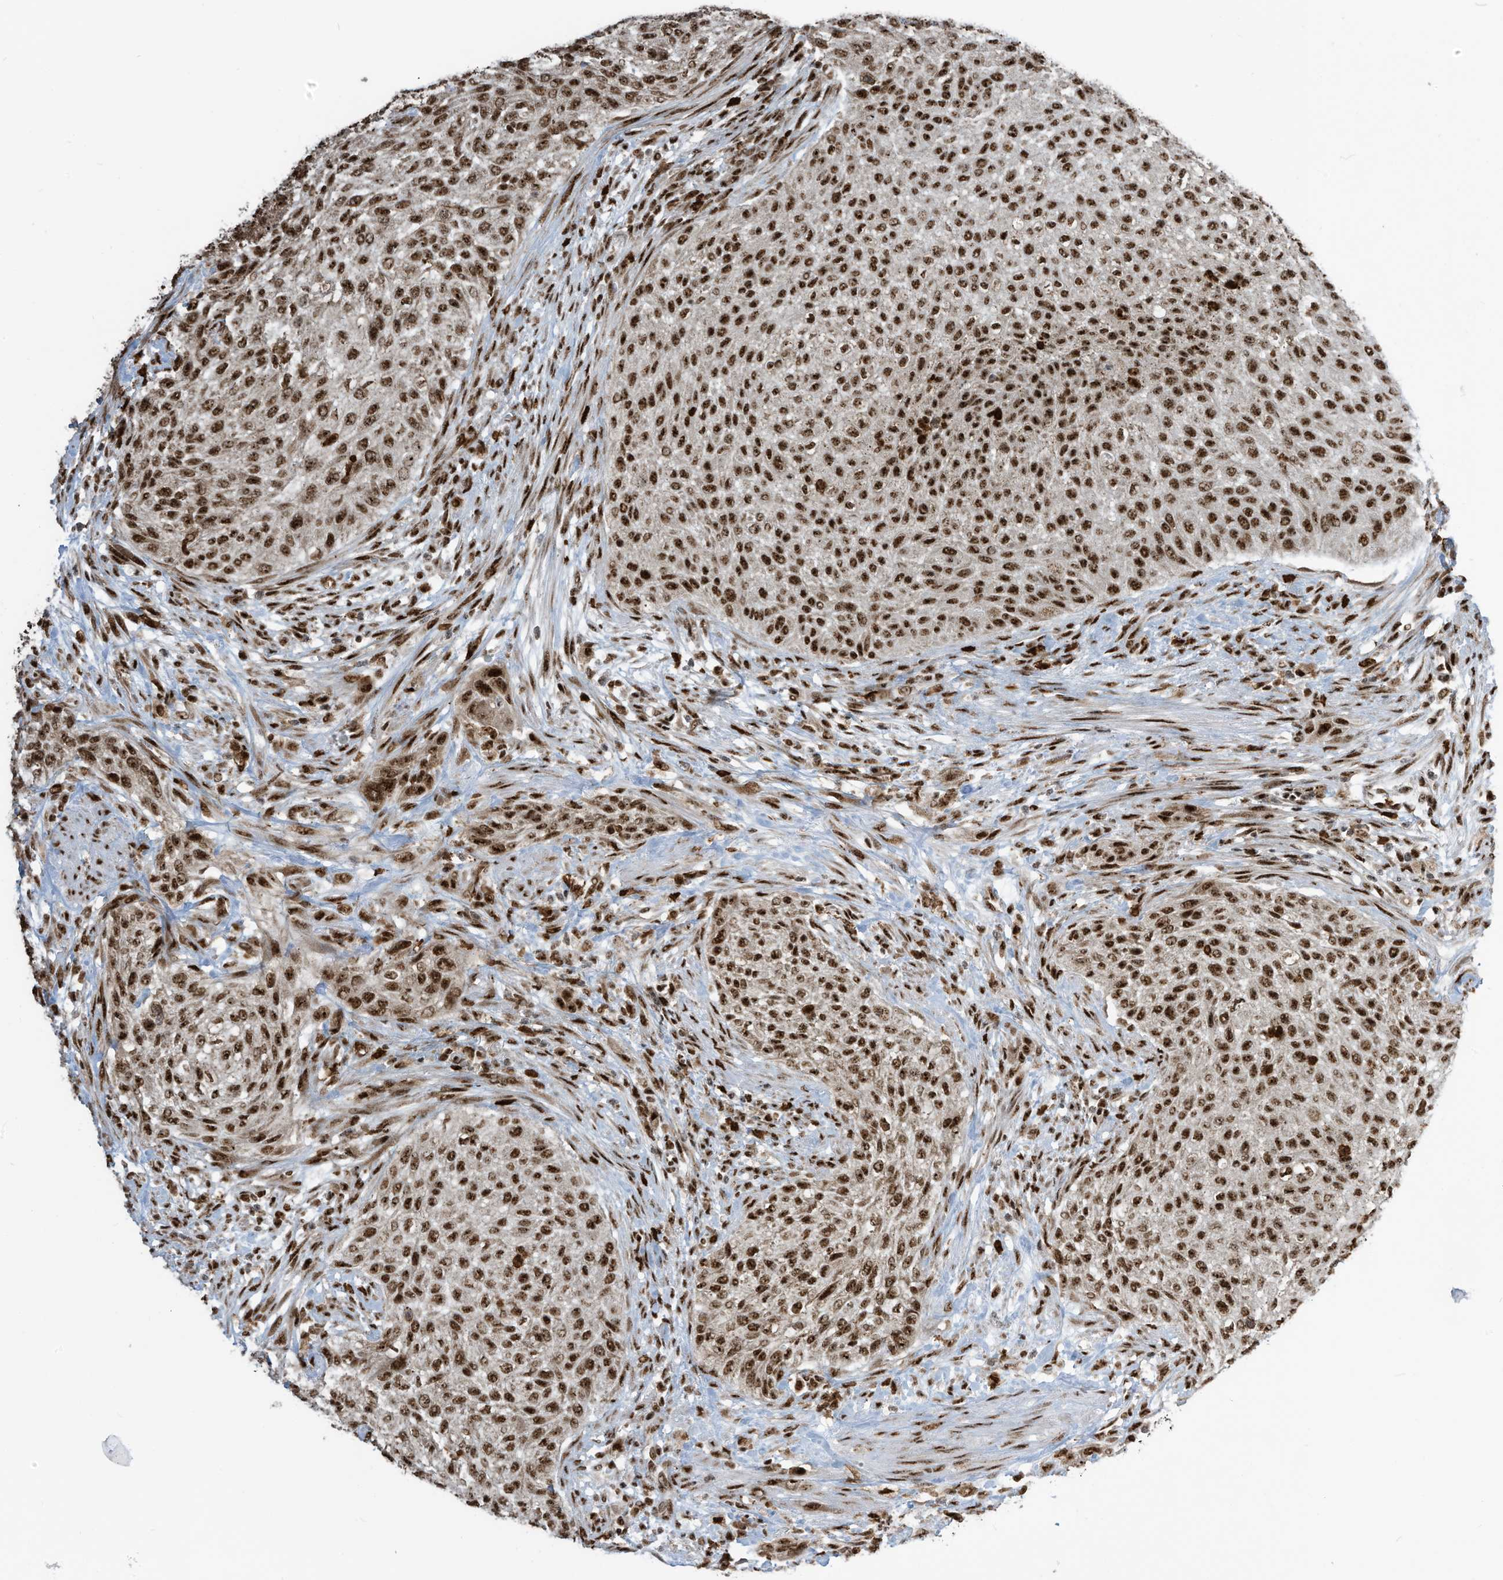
{"staining": {"intensity": "strong", "quantity": ">75%", "location": "nuclear"}, "tissue": "urothelial cancer", "cell_type": "Tumor cells", "image_type": "cancer", "snomed": [{"axis": "morphology", "description": "Urothelial carcinoma, High grade"}, {"axis": "topography", "description": "Urinary bladder"}], "caption": "Tumor cells display high levels of strong nuclear expression in about >75% of cells in high-grade urothelial carcinoma.", "gene": "LBH", "patient": {"sex": "male", "age": 35}}